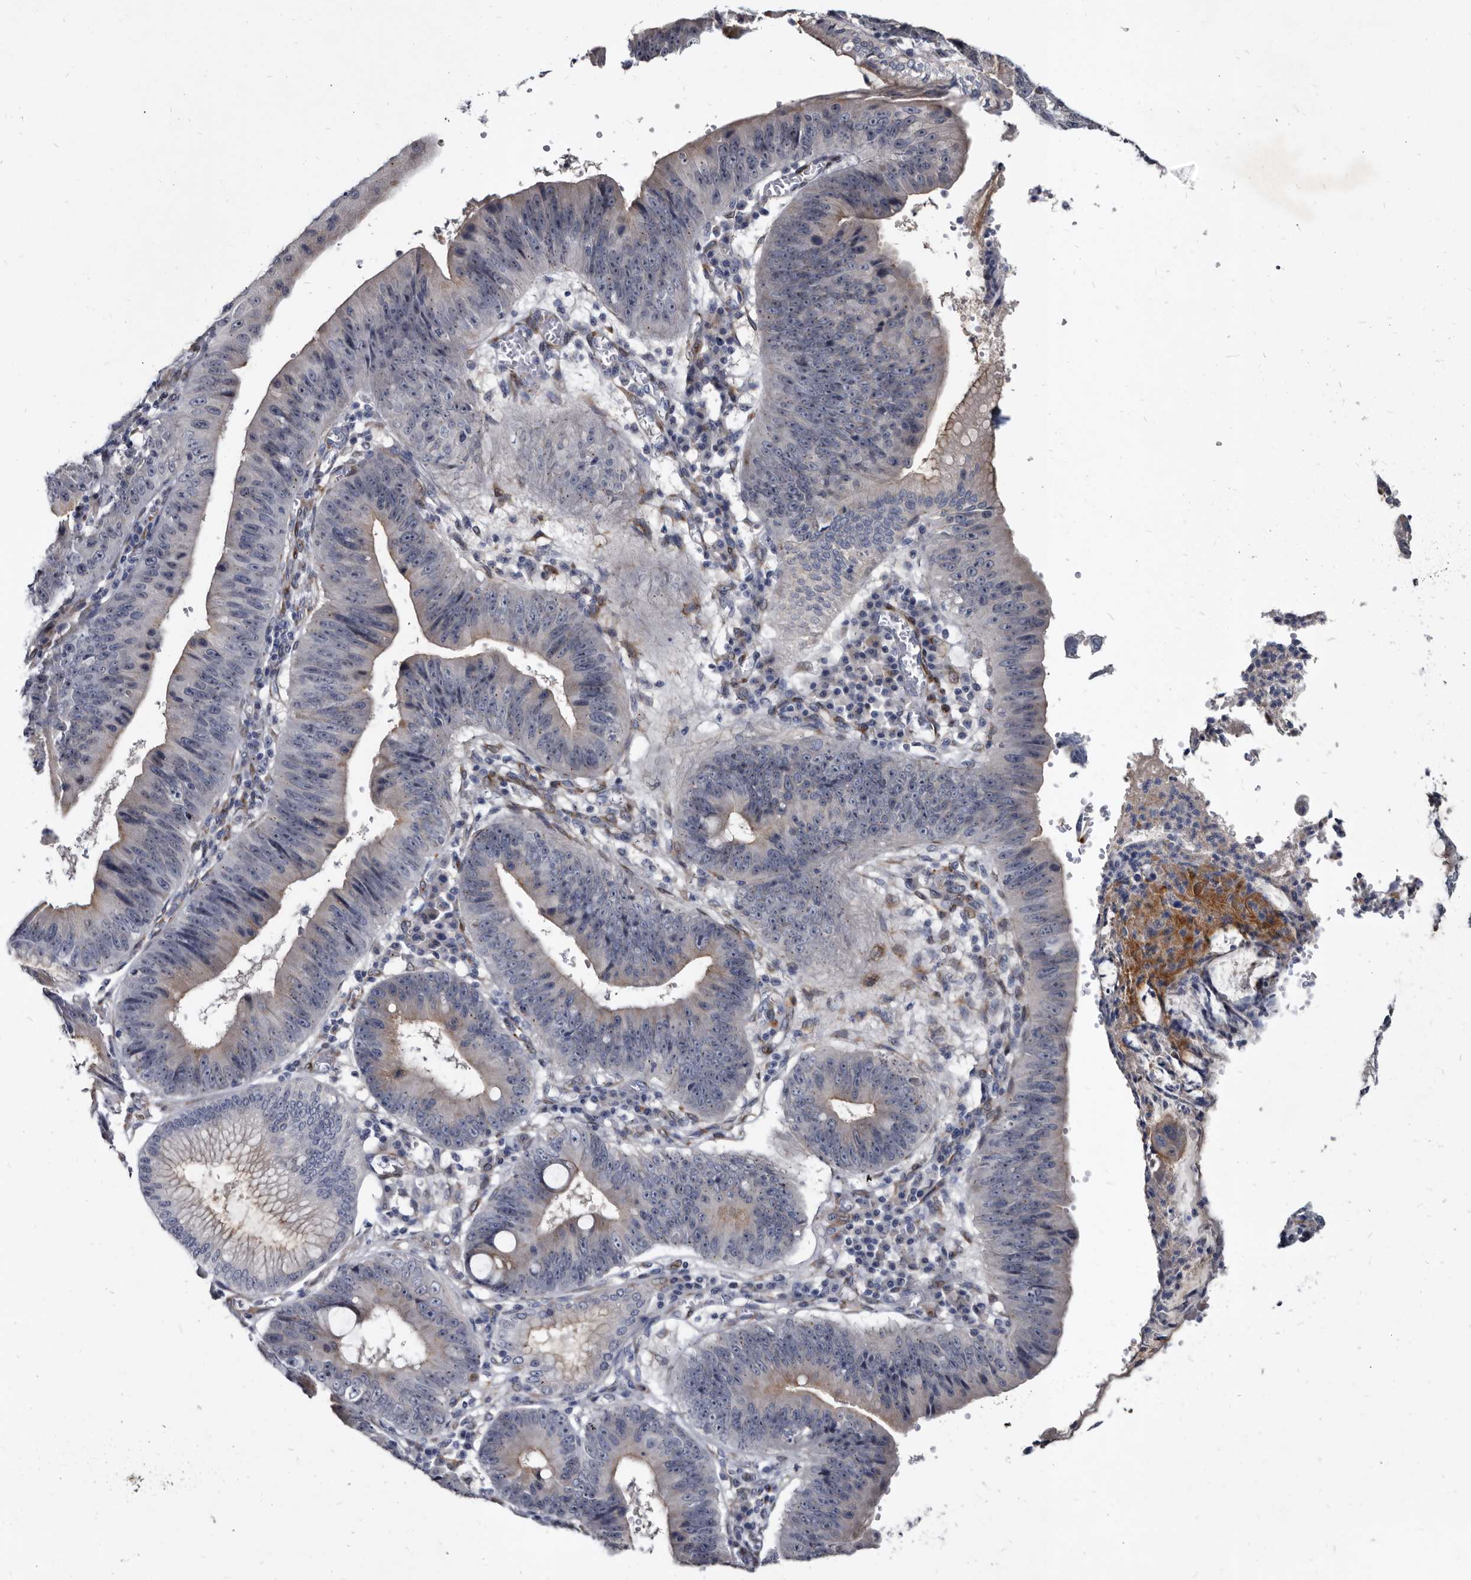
{"staining": {"intensity": "moderate", "quantity": "<25%", "location": "cytoplasmic/membranous"}, "tissue": "stomach cancer", "cell_type": "Tumor cells", "image_type": "cancer", "snomed": [{"axis": "morphology", "description": "Adenocarcinoma, NOS"}, {"axis": "topography", "description": "Stomach"}], "caption": "Human stomach cancer stained for a protein (brown) exhibits moderate cytoplasmic/membranous positive staining in approximately <25% of tumor cells.", "gene": "PRSS8", "patient": {"sex": "male", "age": 59}}